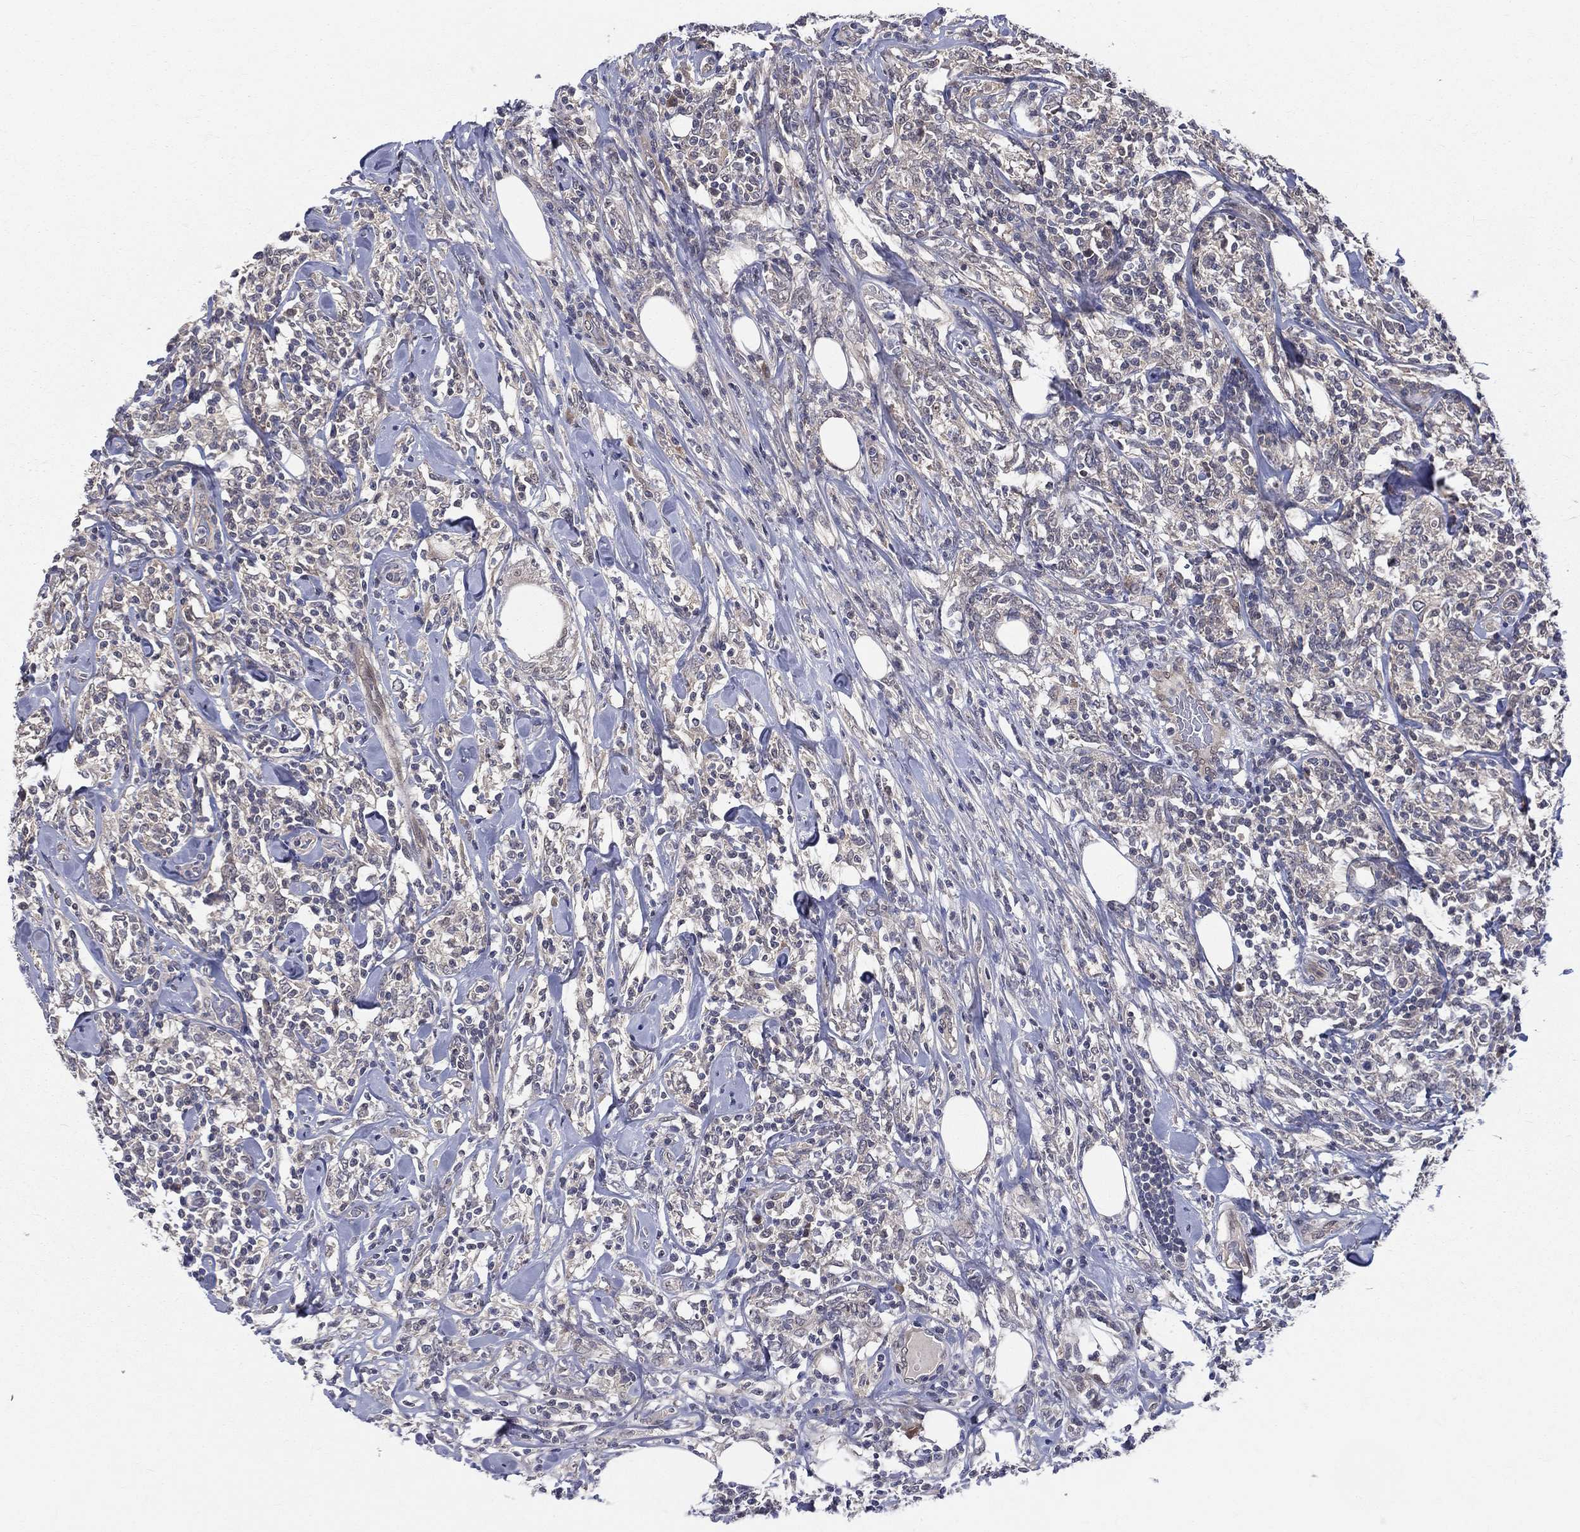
{"staining": {"intensity": "negative", "quantity": "none", "location": "none"}, "tissue": "lymphoma", "cell_type": "Tumor cells", "image_type": "cancer", "snomed": [{"axis": "morphology", "description": "Malignant lymphoma, non-Hodgkin's type, High grade"}, {"axis": "topography", "description": "Lymph node"}], "caption": "An immunohistochemistry (IHC) photomicrograph of malignant lymphoma, non-Hodgkin's type (high-grade) is shown. There is no staining in tumor cells of malignant lymphoma, non-Hodgkin's type (high-grade). (DAB (3,3'-diaminobenzidine) IHC with hematoxylin counter stain).", "gene": "DLG4", "patient": {"sex": "female", "age": 84}}